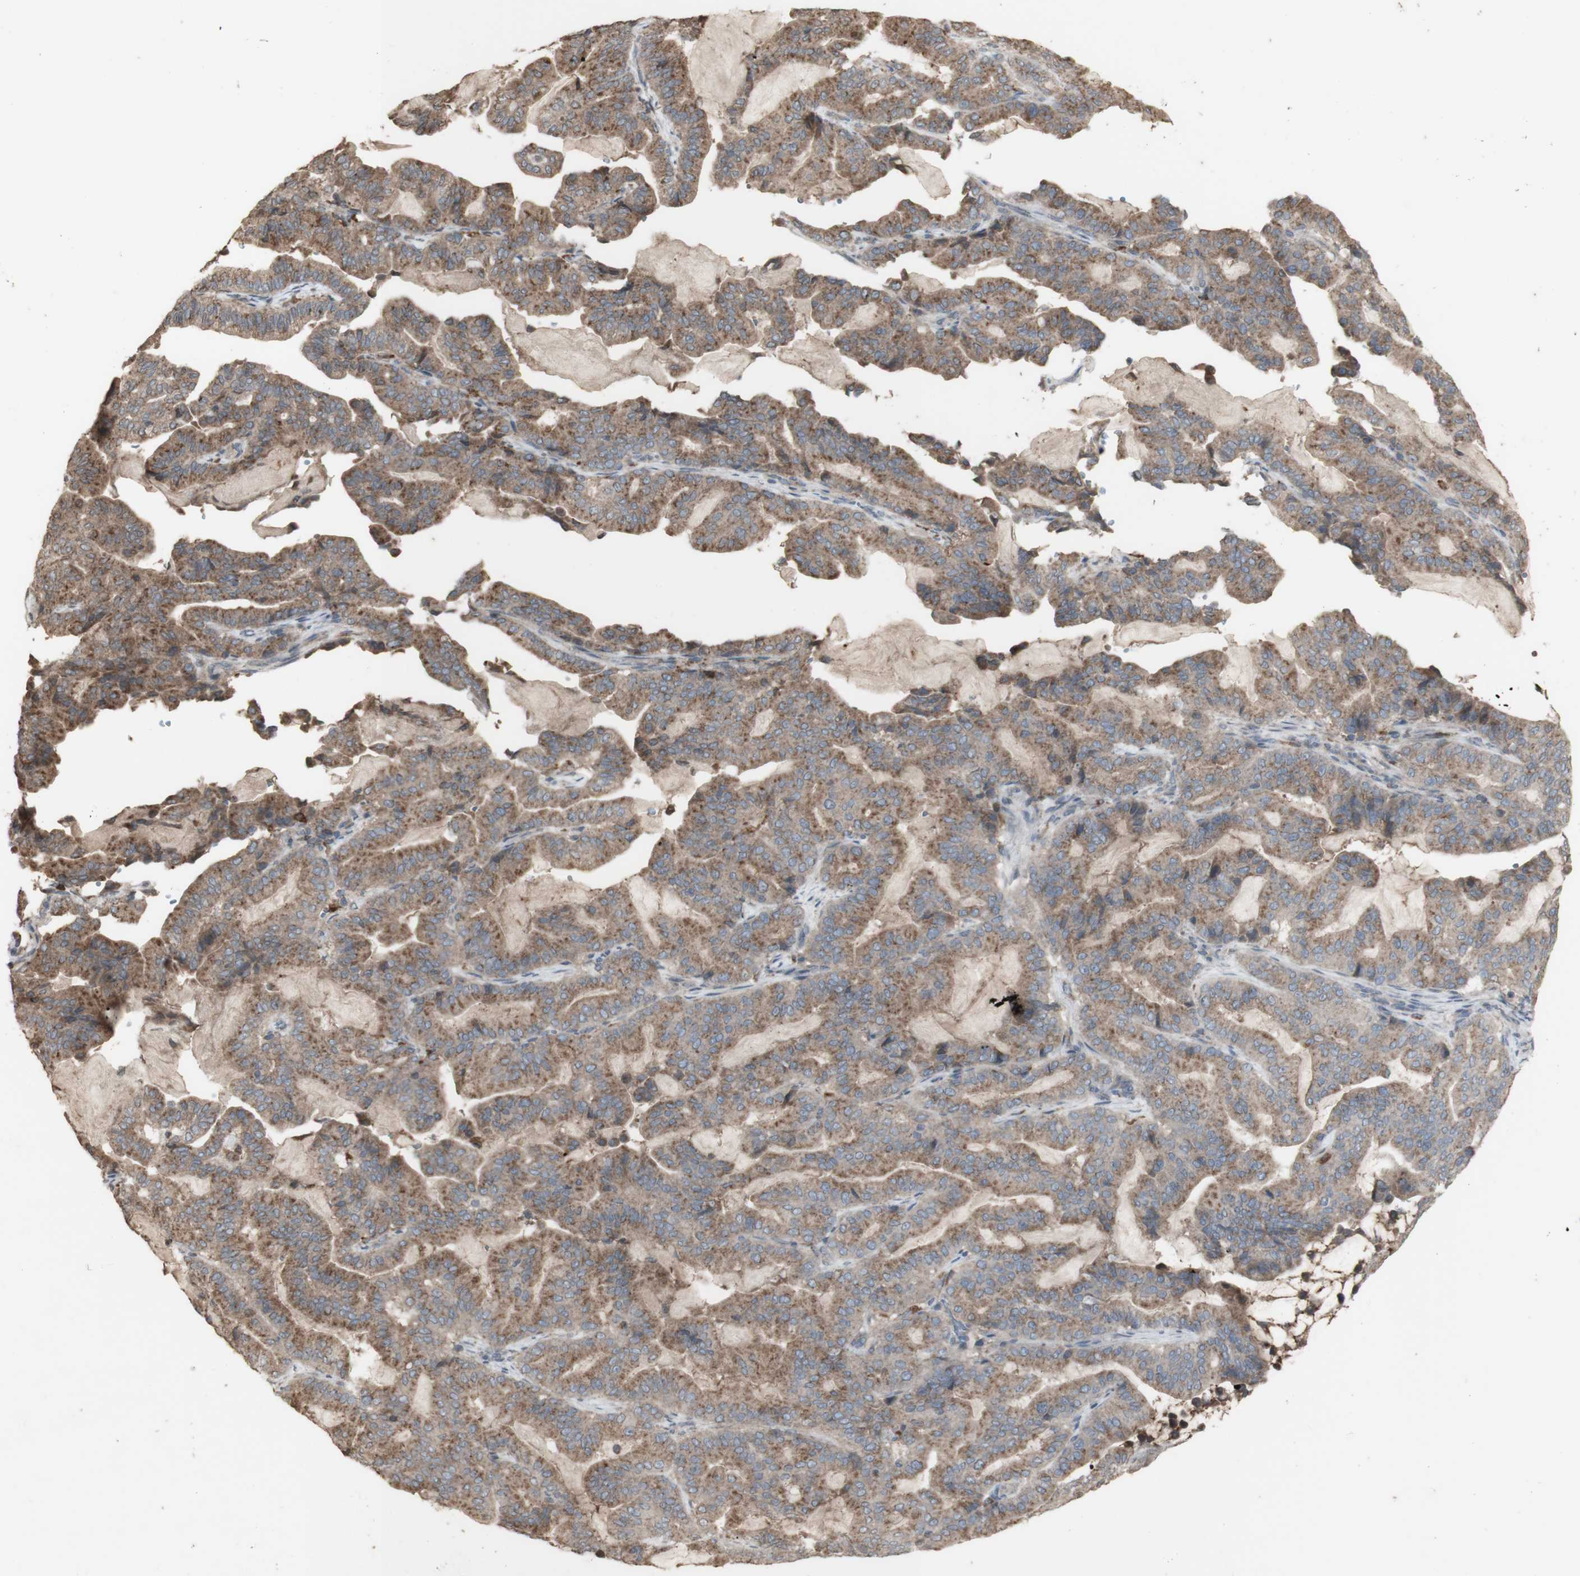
{"staining": {"intensity": "moderate", "quantity": ">75%", "location": "cytoplasmic/membranous"}, "tissue": "pancreatic cancer", "cell_type": "Tumor cells", "image_type": "cancer", "snomed": [{"axis": "morphology", "description": "Adenocarcinoma, NOS"}, {"axis": "topography", "description": "Pancreas"}], "caption": "Immunohistochemistry (IHC) image of neoplastic tissue: pancreatic cancer stained using immunohistochemistry exhibits medium levels of moderate protein expression localized specifically in the cytoplasmic/membranous of tumor cells, appearing as a cytoplasmic/membranous brown color.", "gene": "ATP6V1E1", "patient": {"sex": "male", "age": 63}}